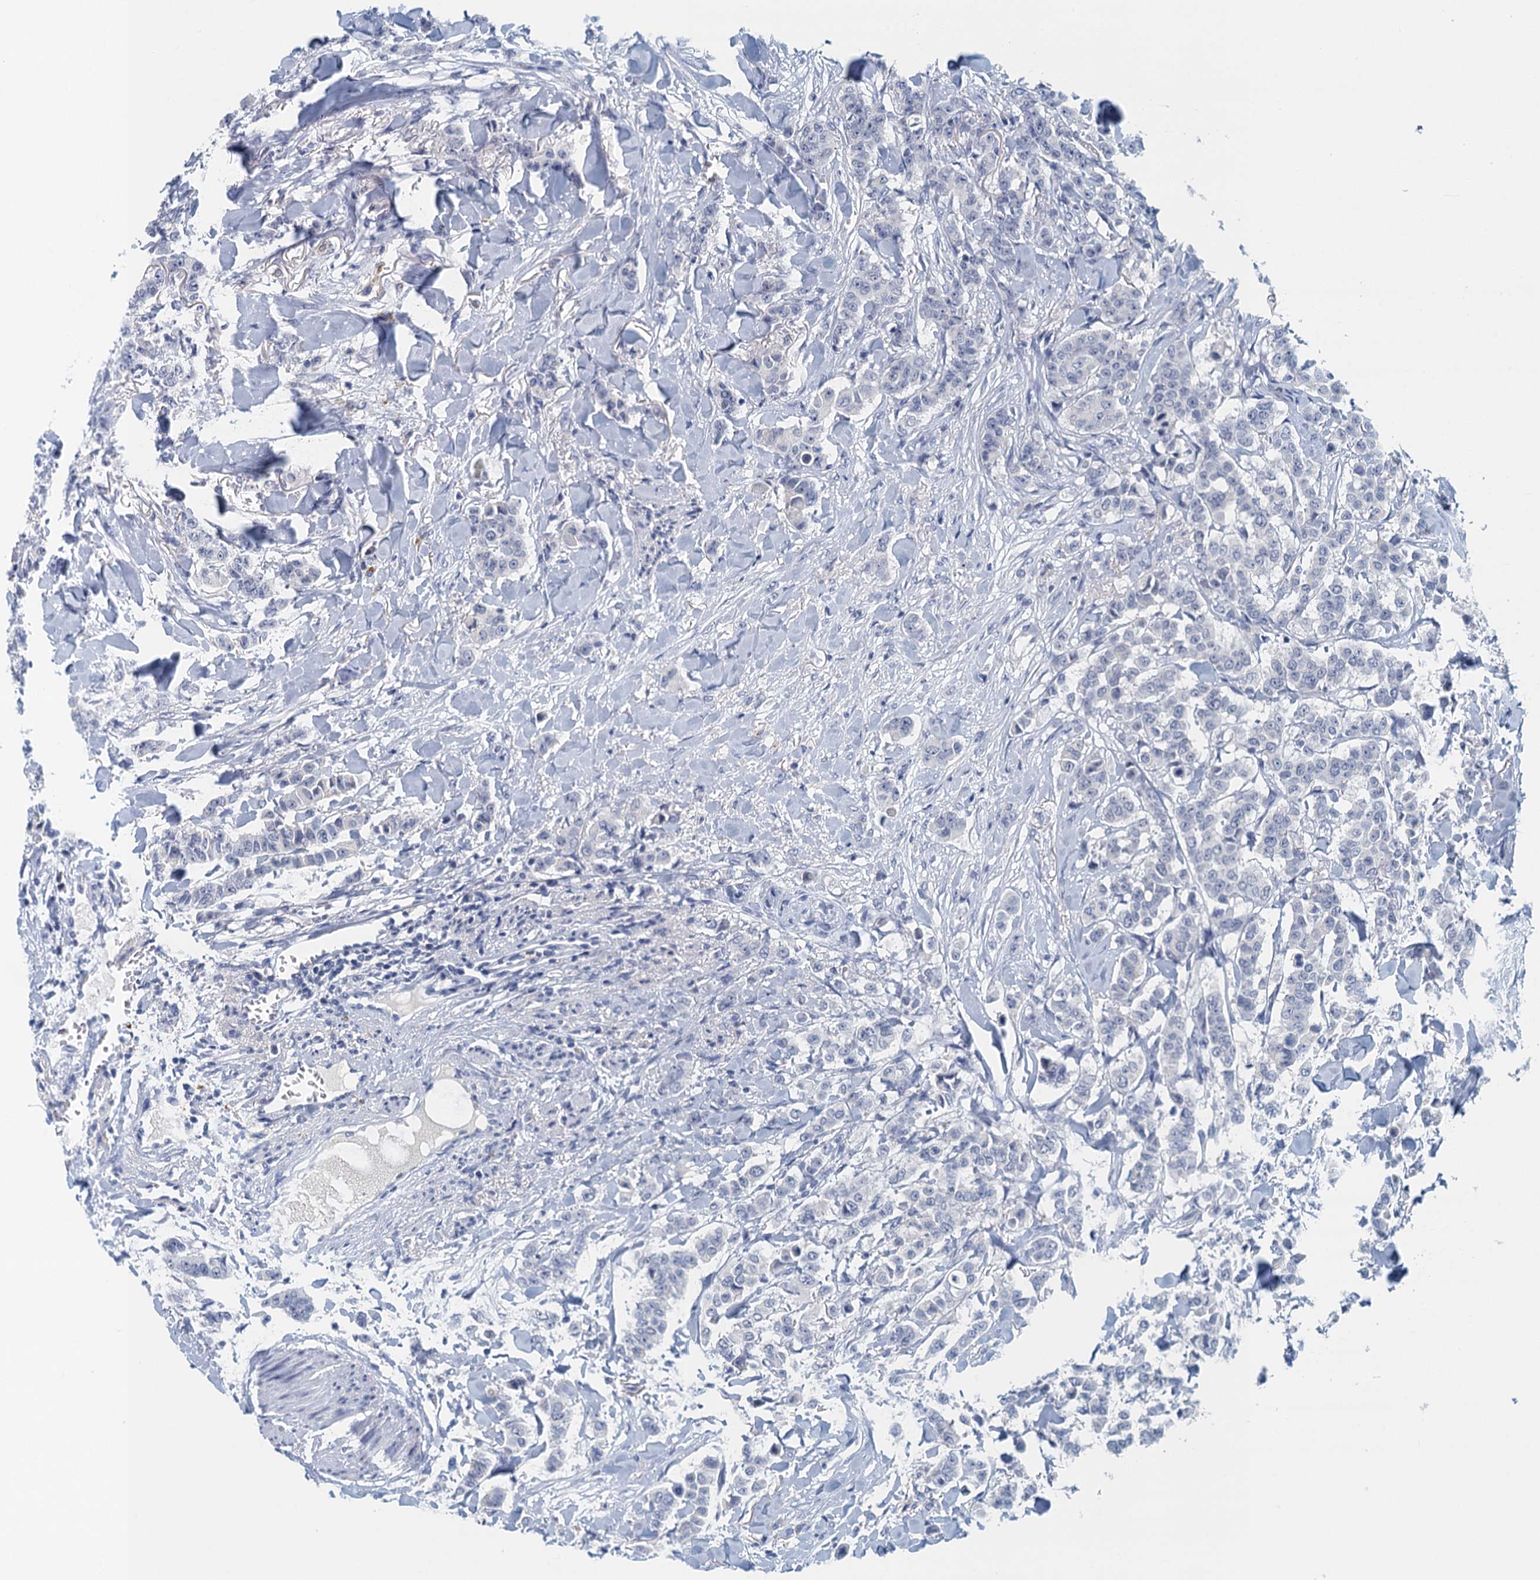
{"staining": {"intensity": "negative", "quantity": "none", "location": "none"}, "tissue": "breast cancer", "cell_type": "Tumor cells", "image_type": "cancer", "snomed": [{"axis": "morphology", "description": "Duct carcinoma"}, {"axis": "topography", "description": "Breast"}], "caption": "High magnification brightfield microscopy of breast infiltrating ductal carcinoma stained with DAB (brown) and counterstained with hematoxylin (blue): tumor cells show no significant staining.", "gene": "NUBP2", "patient": {"sex": "female", "age": 40}}